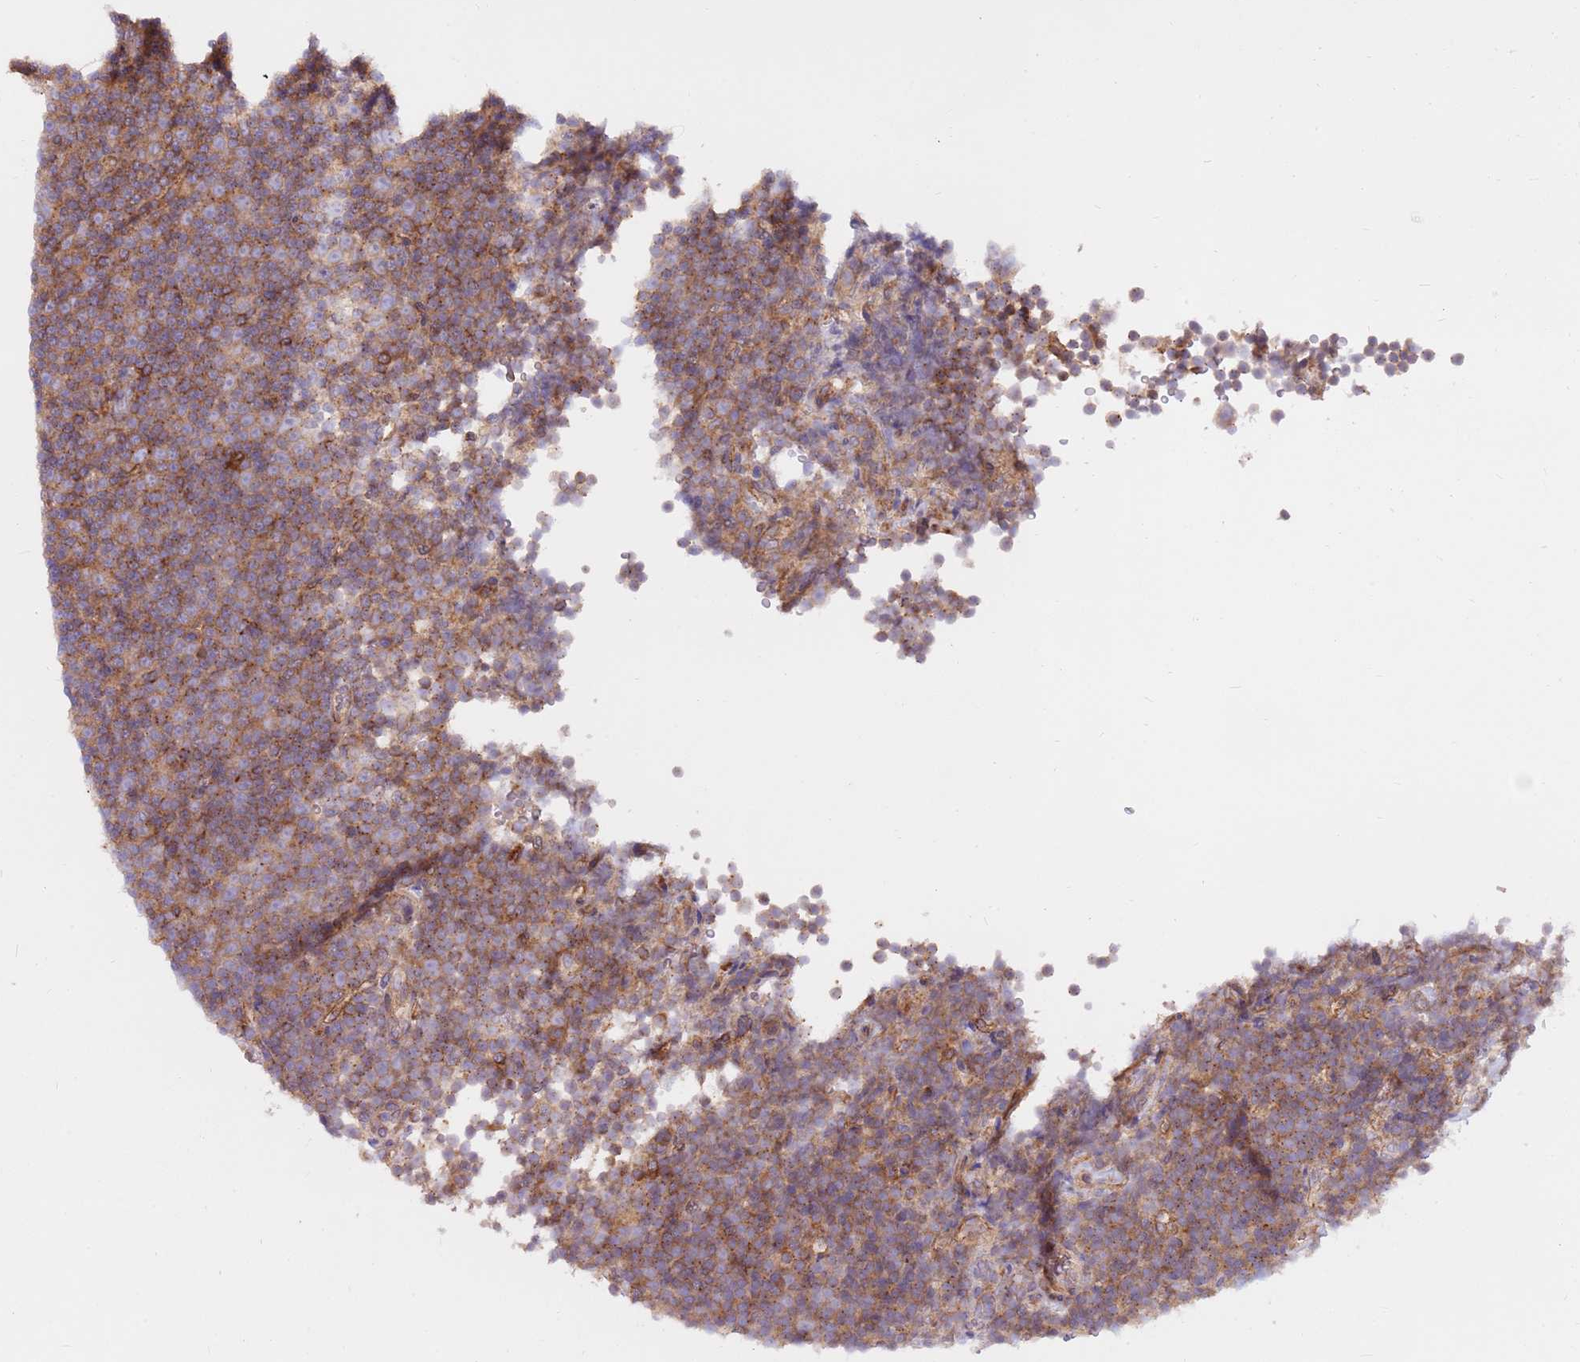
{"staining": {"intensity": "moderate", "quantity": ">75%", "location": "cytoplasmic/membranous"}, "tissue": "lymphoma", "cell_type": "Tumor cells", "image_type": "cancer", "snomed": [{"axis": "morphology", "description": "Malignant lymphoma, non-Hodgkin's type, Low grade"}, {"axis": "topography", "description": "Lymph node"}], "caption": "This is a histology image of IHC staining of malignant lymphoma, non-Hodgkin's type (low-grade), which shows moderate positivity in the cytoplasmic/membranous of tumor cells.", "gene": "DDX19B", "patient": {"sex": "female", "age": 67}}